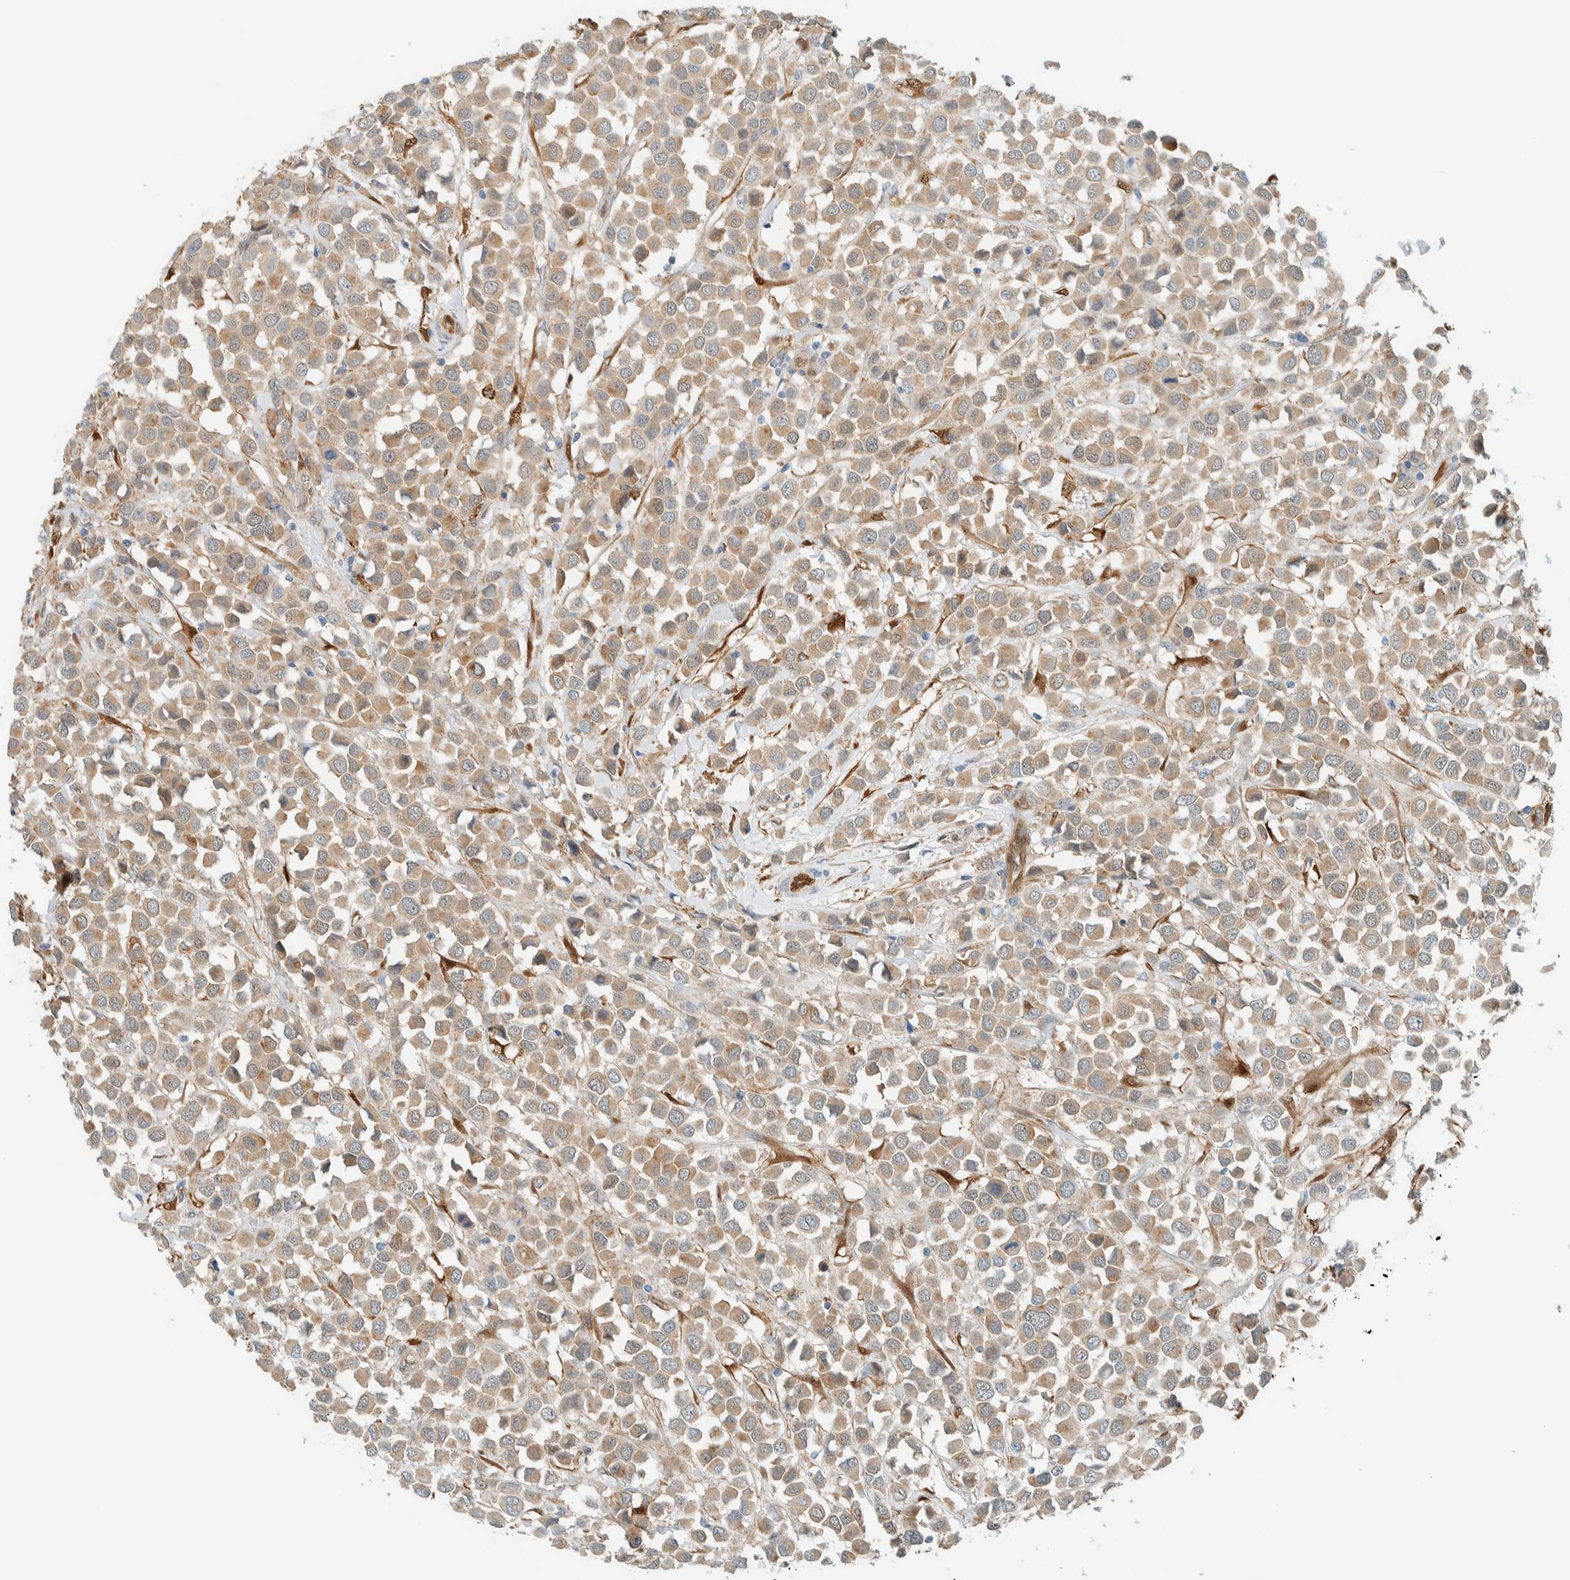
{"staining": {"intensity": "moderate", "quantity": ">75%", "location": "cytoplasmic/membranous"}, "tissue": "breast cancer", "cell_type": "Tumor cells", "image_type": "cancer", "snomed": [{"axis": "morphology", "description": "Duct carcinoma"}, {"axis": "topography", "description": "Breast"}], "caption": "A micrograph of human breast cancer stained for a protein demonstrates moderate cytoplasmic/membranous brown staining in tumor cells.", "gene": "NXN", "patient": {"sex": "female", "age": 61}}